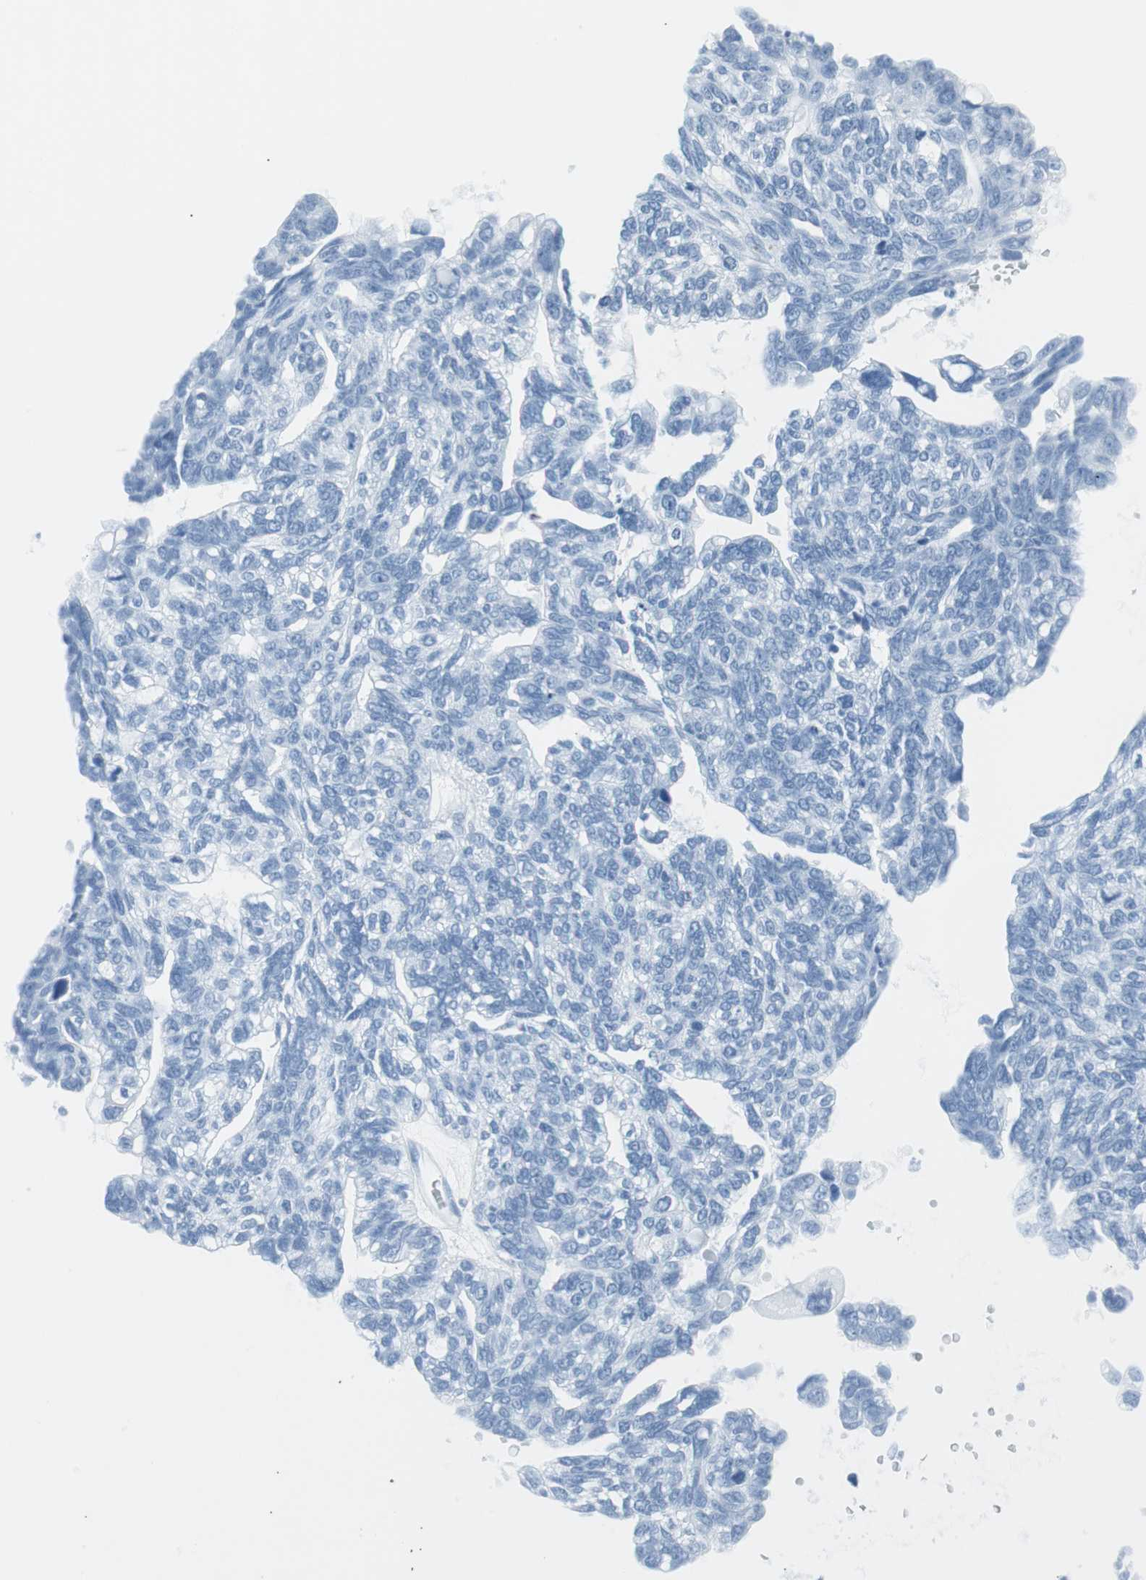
{"staining": {"intensity": "negative", "quantity": "none", "location": "none"}, "tissue": "ovarian cancer", "cell_type": "Tumor cells", "image_type": "cancer", "snomed": [{"axis": "morphology", "description": "Cystadenocarcinoma, serous, NOS"}, {"axis": "topography", "description": "Ovary"}], "caption": "Ovarian cancer was stained to show a protein in brown. There is no significant expression in tumor cells.", "gene": "AGR2", "patient": {"sex": "female", "age": 79}}